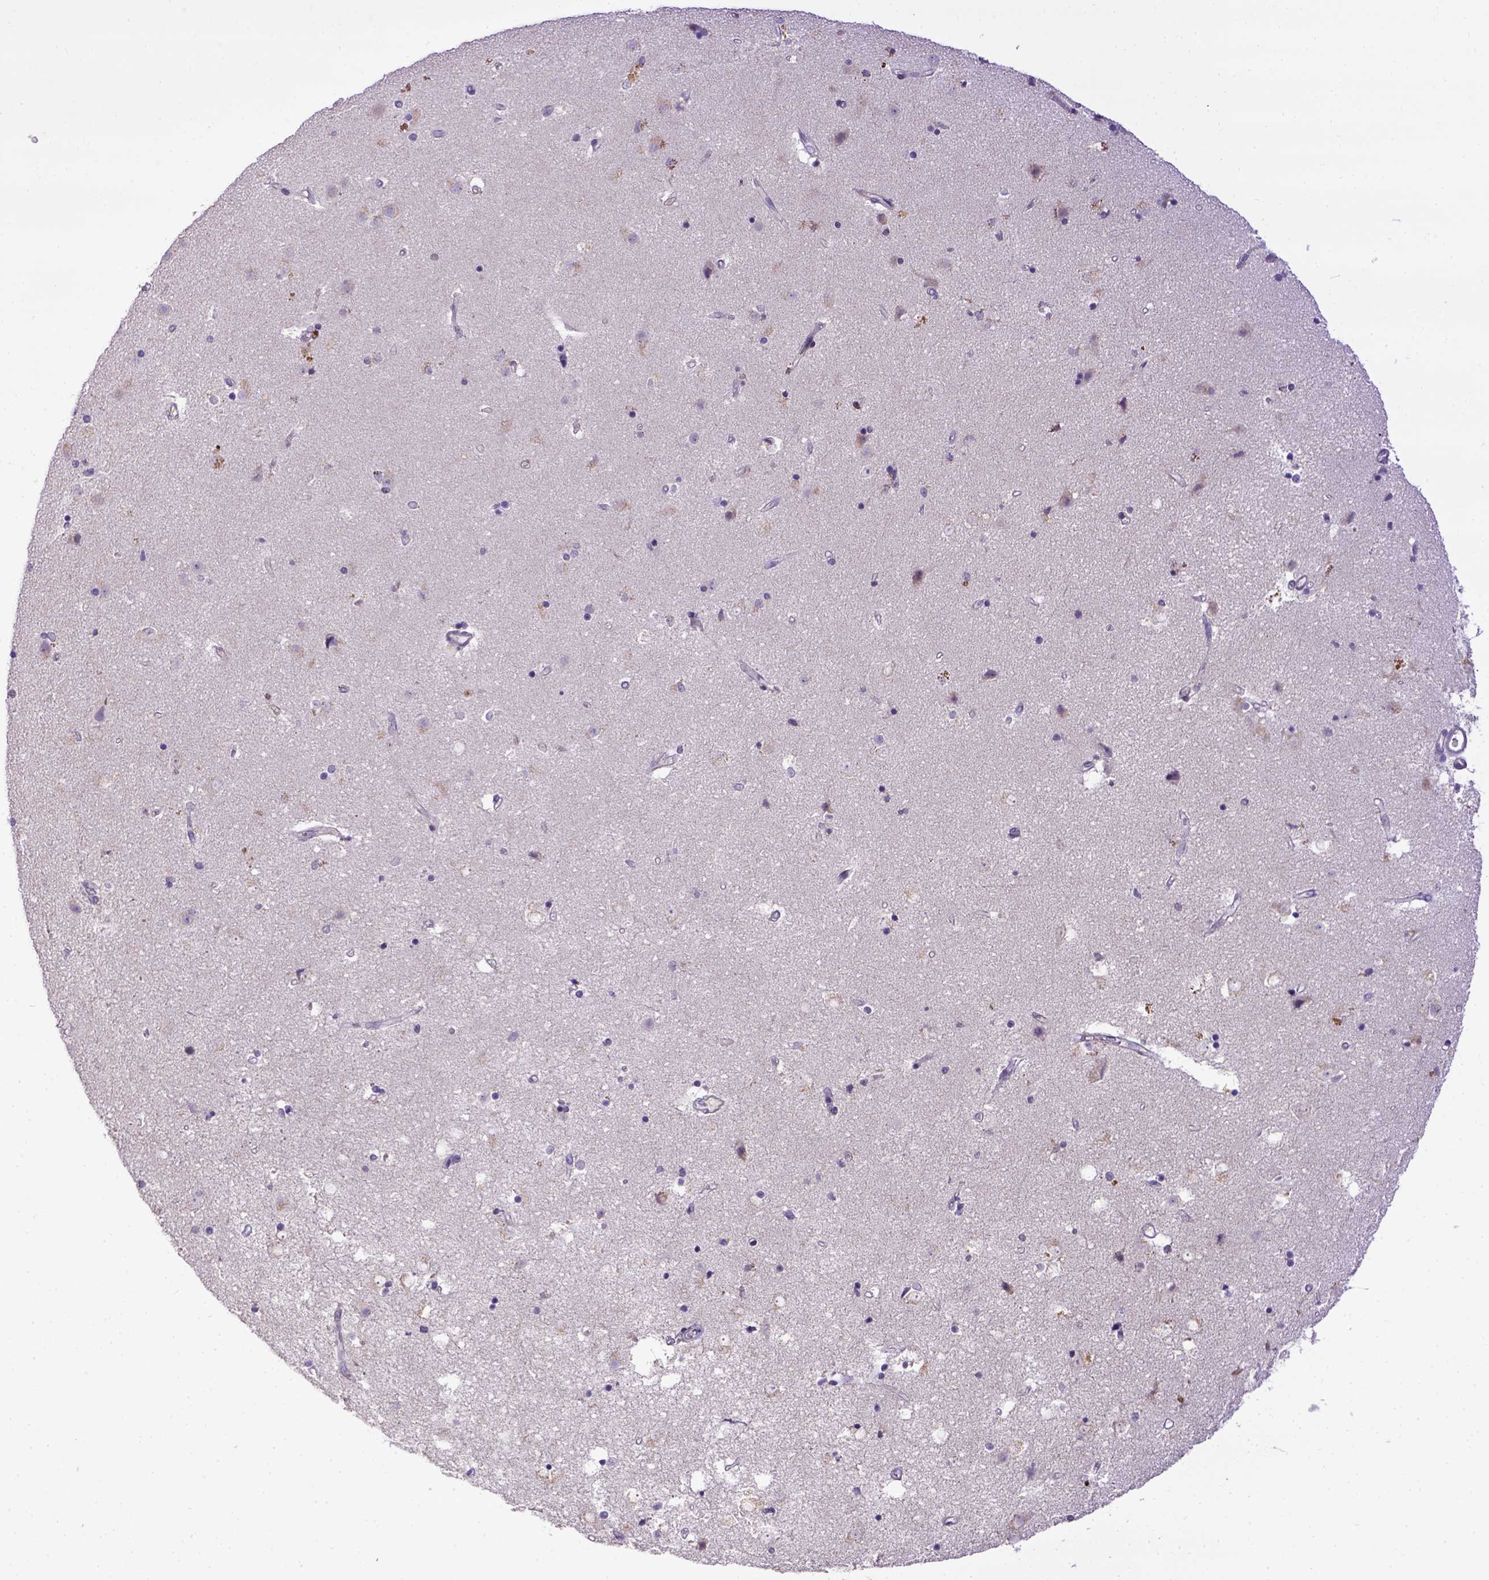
{"staining": {"intensity": "negative", "quantity": "none", "location": "none"}, "tissue": "caudate", "cell_type": "Glial cells", "image_type": "normal", "snomed": [{"axis": "morphology", "description": "Normal tissue, NOS"}, {"axis": "topography", "description": "Lateral ventricle wall"}], "caption": "Protein analysis of unremarkable caudate shows no significant expression in glial cells.", "gene": "CDKN1A", "patient": {"sex": "female", "age": 71}}